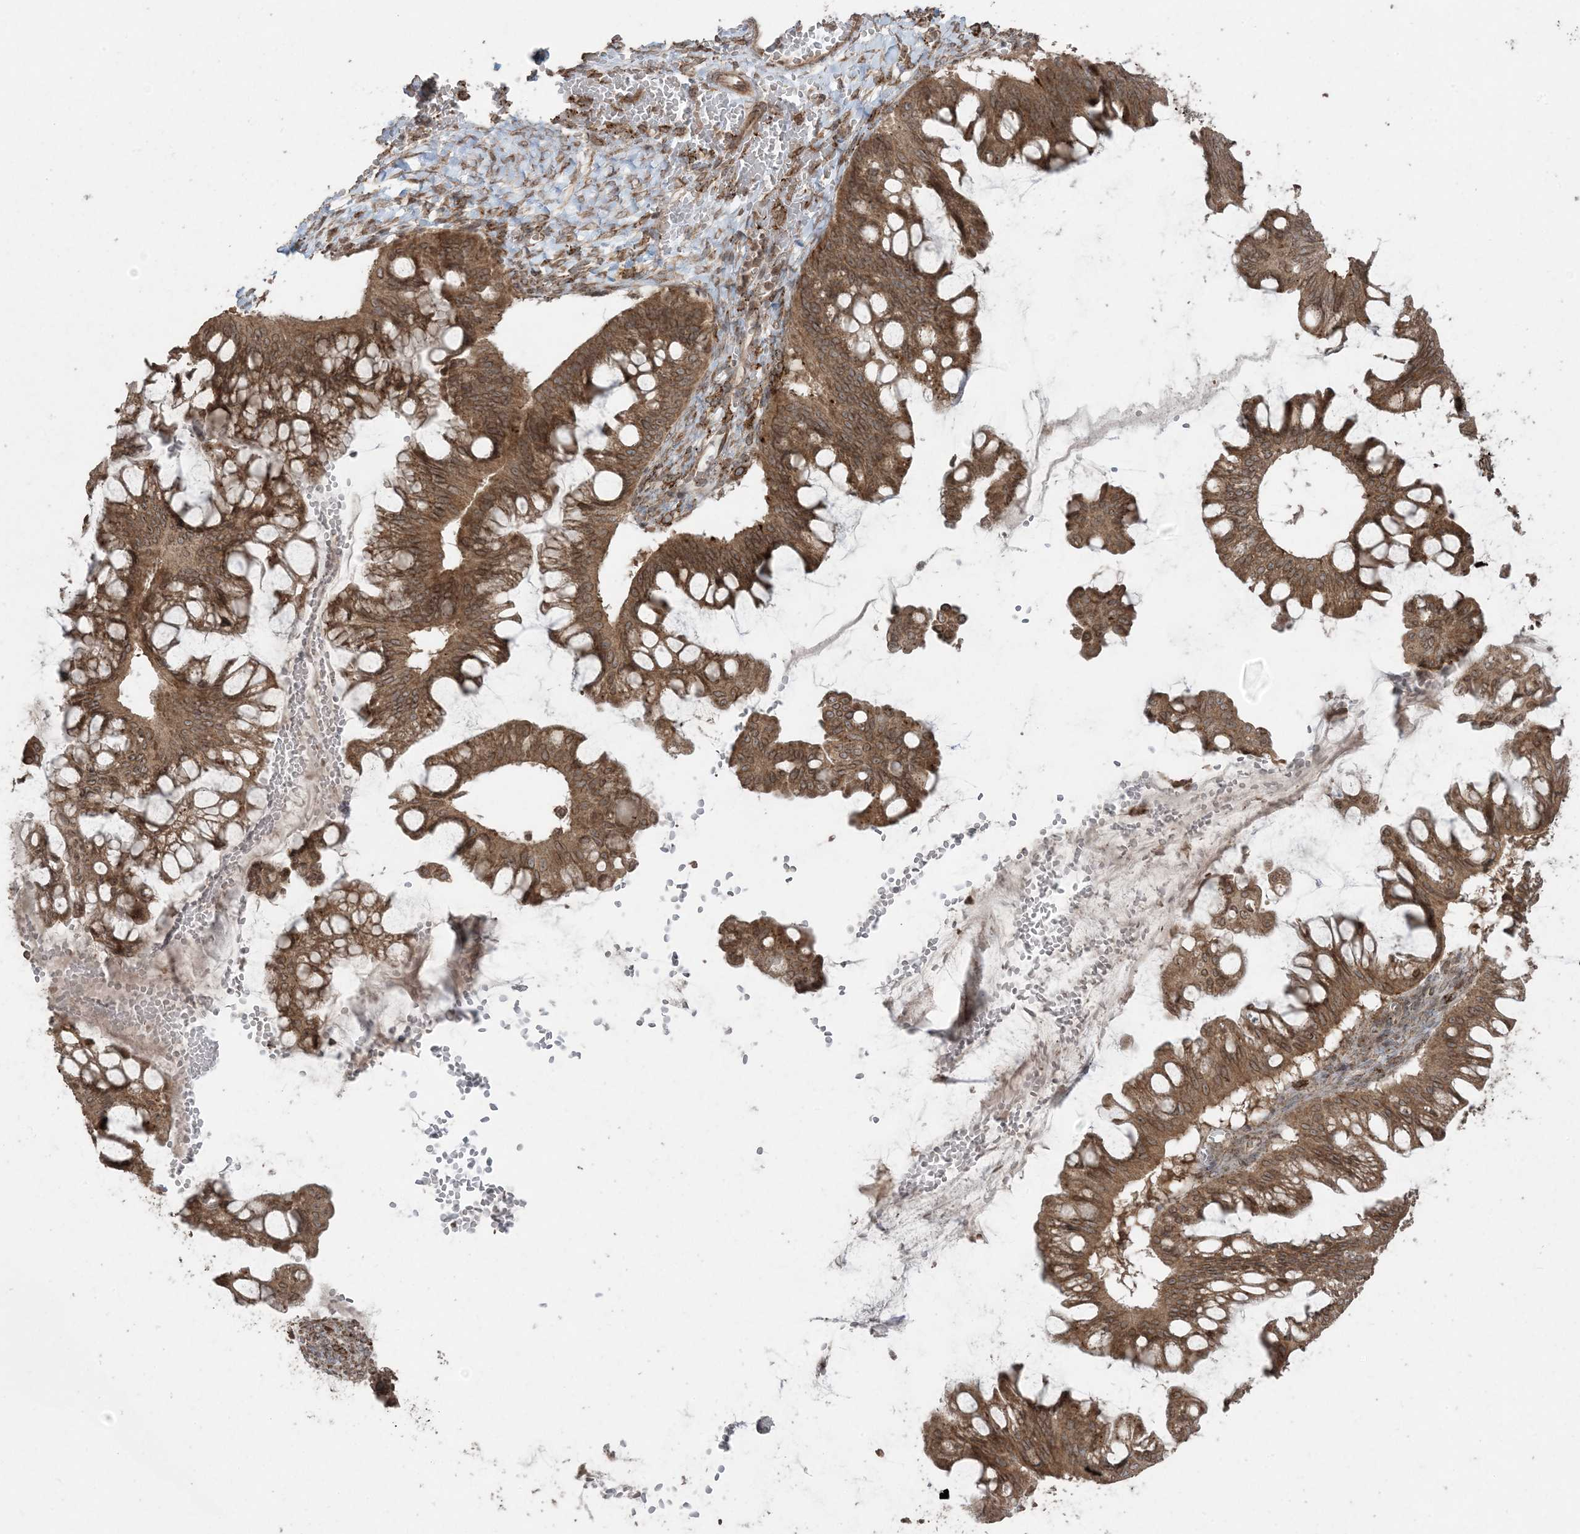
{"staining": {"intensity": "moderate", "quantity": ">75%", "location": "cytoplasmic/membranous"}, "tissue": "ovarian cancer", "cell_type": "Tumor cells", "image_type": "cancer", "snomed": [{"axis": "morphology", "description": "Cystadenocarcinoma, mucinous, NOS"}, {"axis": "topography", "description": "Ovary"}], "caption": "Protein analysis of mucinous cystadenocarcinoma (ovarian) tissue displays moderate cytoplasmic/membranous staining in approximately >75% of tumor cells. (Stains: DAB in brown, nuclei in blue, Microscopy: brightfield microscopy at high magnification).", "gene": "DDX19B", "patient": {"sex": "female", "age": 73}}